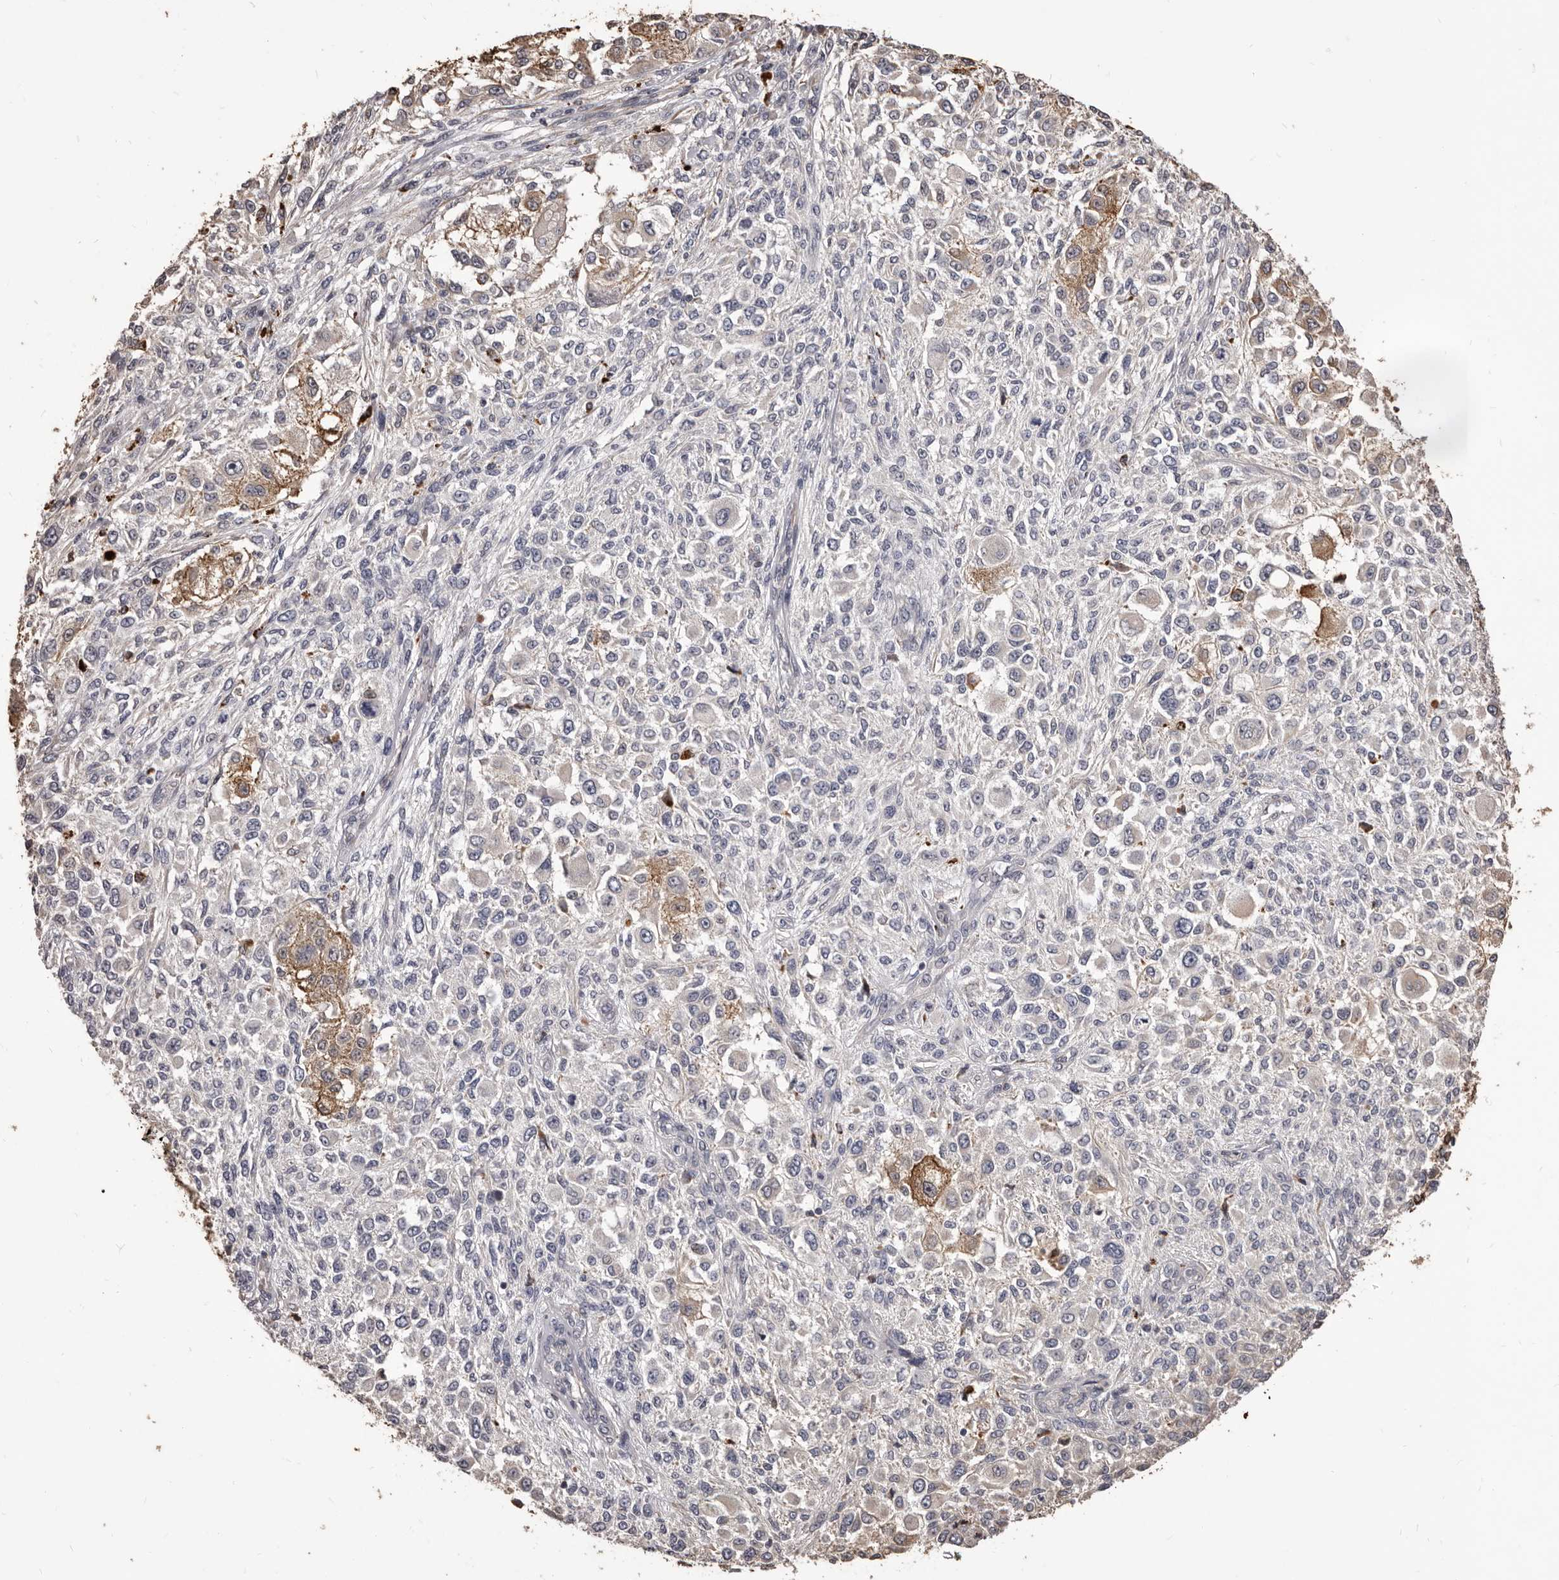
{"staining": {"intensity": "negative", "quantity": "none", "location": "none"}, "tissue": "melanoma", "cell_type": "Tumor cells", "image_type": "cancer", "snomed": [{"axis": "morphology", "description": "Necrosis, NOS"}, {"axis": "morphology", "description": "Malignant melanoma, NOS"}, {"axis": "topography", "description": "Skin"}], "caption": "Malignant melanoma was stained to show a protein in brown. There is no significant positivity in tumor cells.", "gene": "ALPK1", "patient": {"sex": "female", "age": 87}}